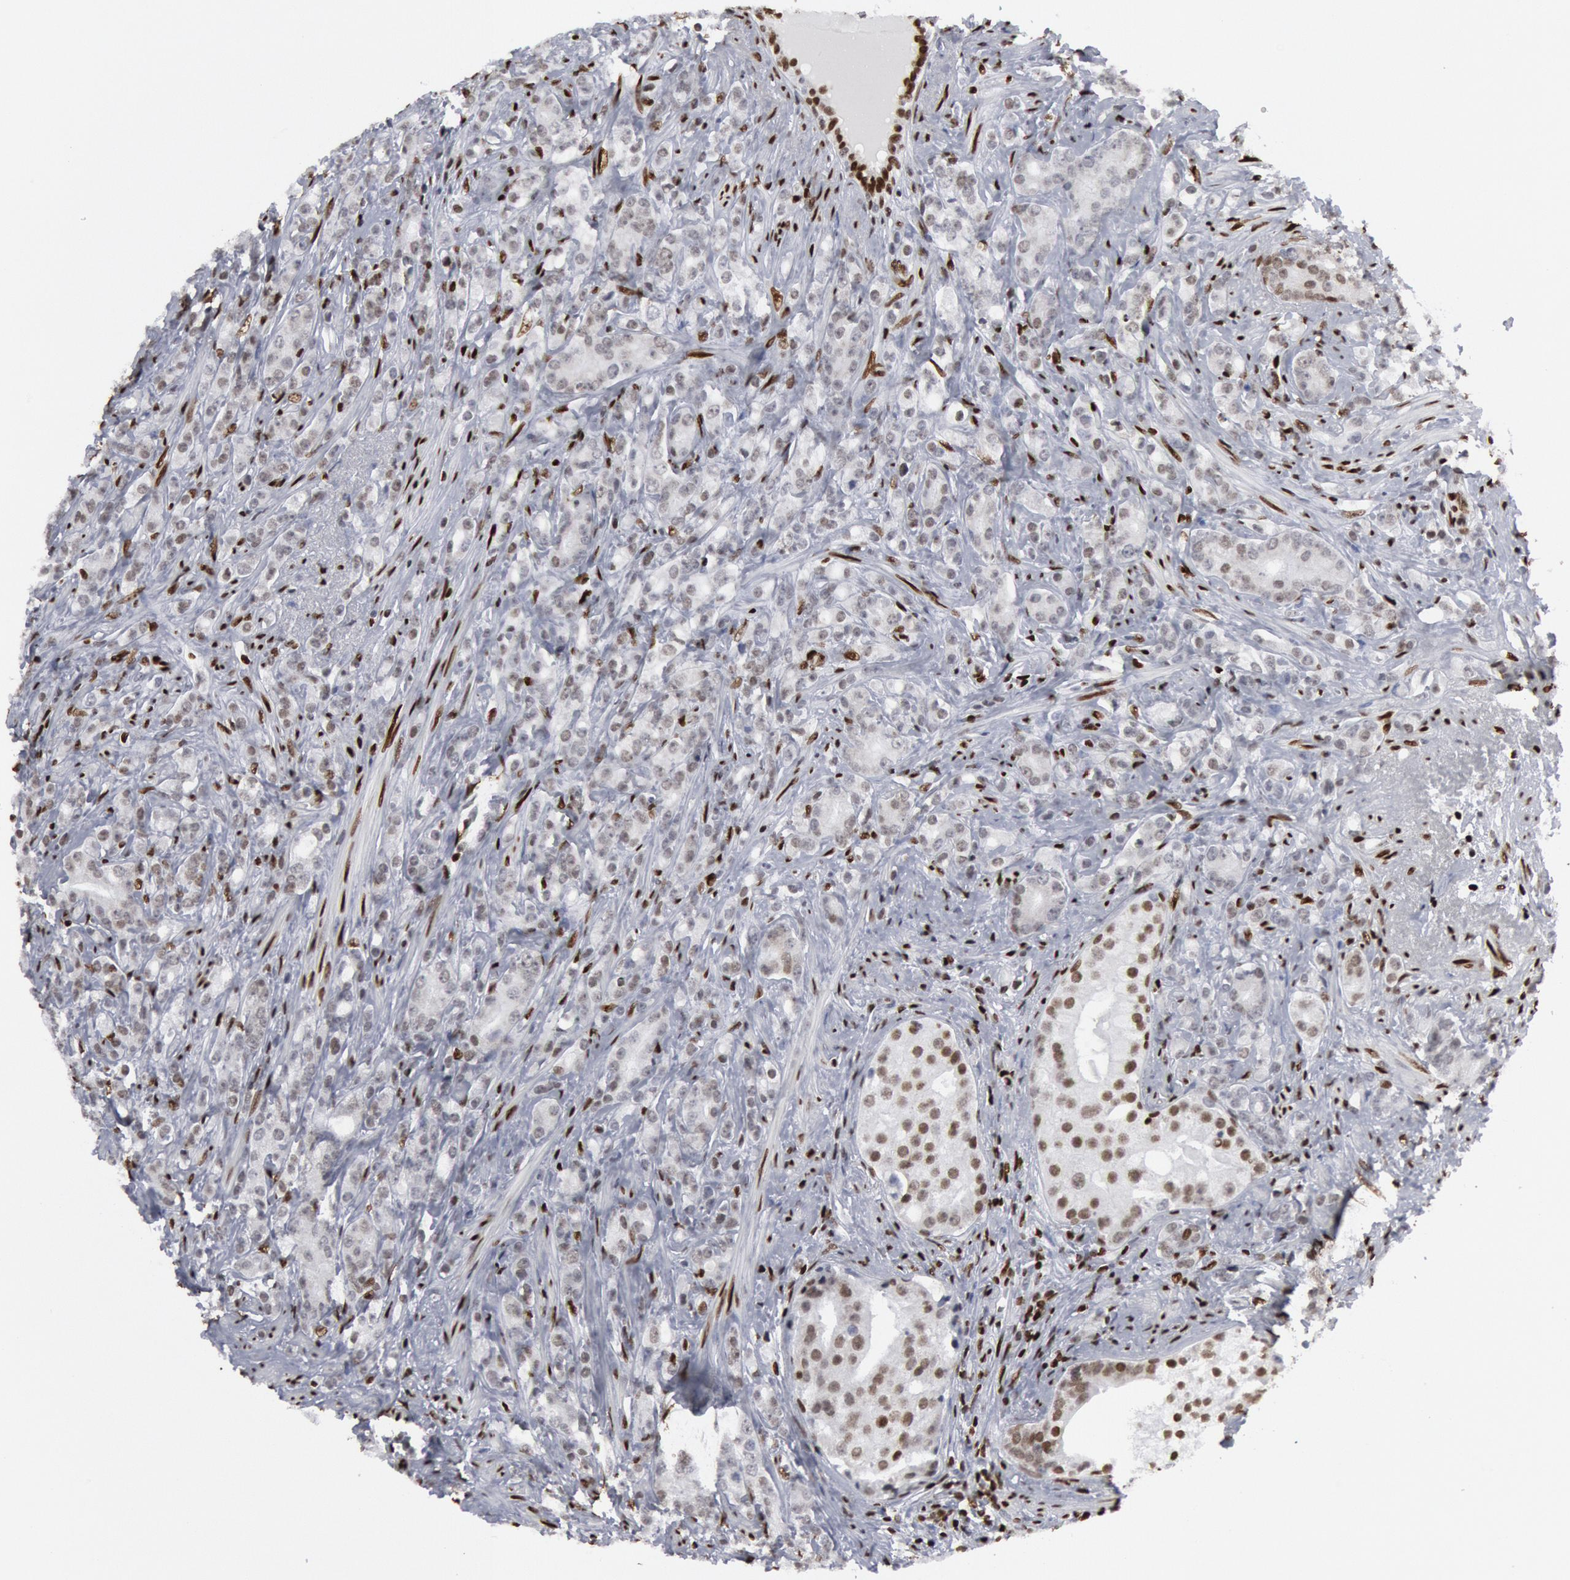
{"staining": {"intensity": "negative", "quantity": "none", "location": "none"}, "tissue": "prostate cancer", "cell_type": "Tumor cells", "image_type": "cancer", "snomed": [{"axis": "morphology", "description": "Adenocarcinoma, Medium grade"}, {"axis": "topography", "description": "Prostate"}], "caption": "This micrograph is of prostate cancer (adenocarcinoma (medium-grade)) stained with IHC to label a protein in brown with the nuclei are counter-stained blue. There is no staining in tumor cells.", "gene": "MECP2", "patient": {"sex": "male", "age": 59}}